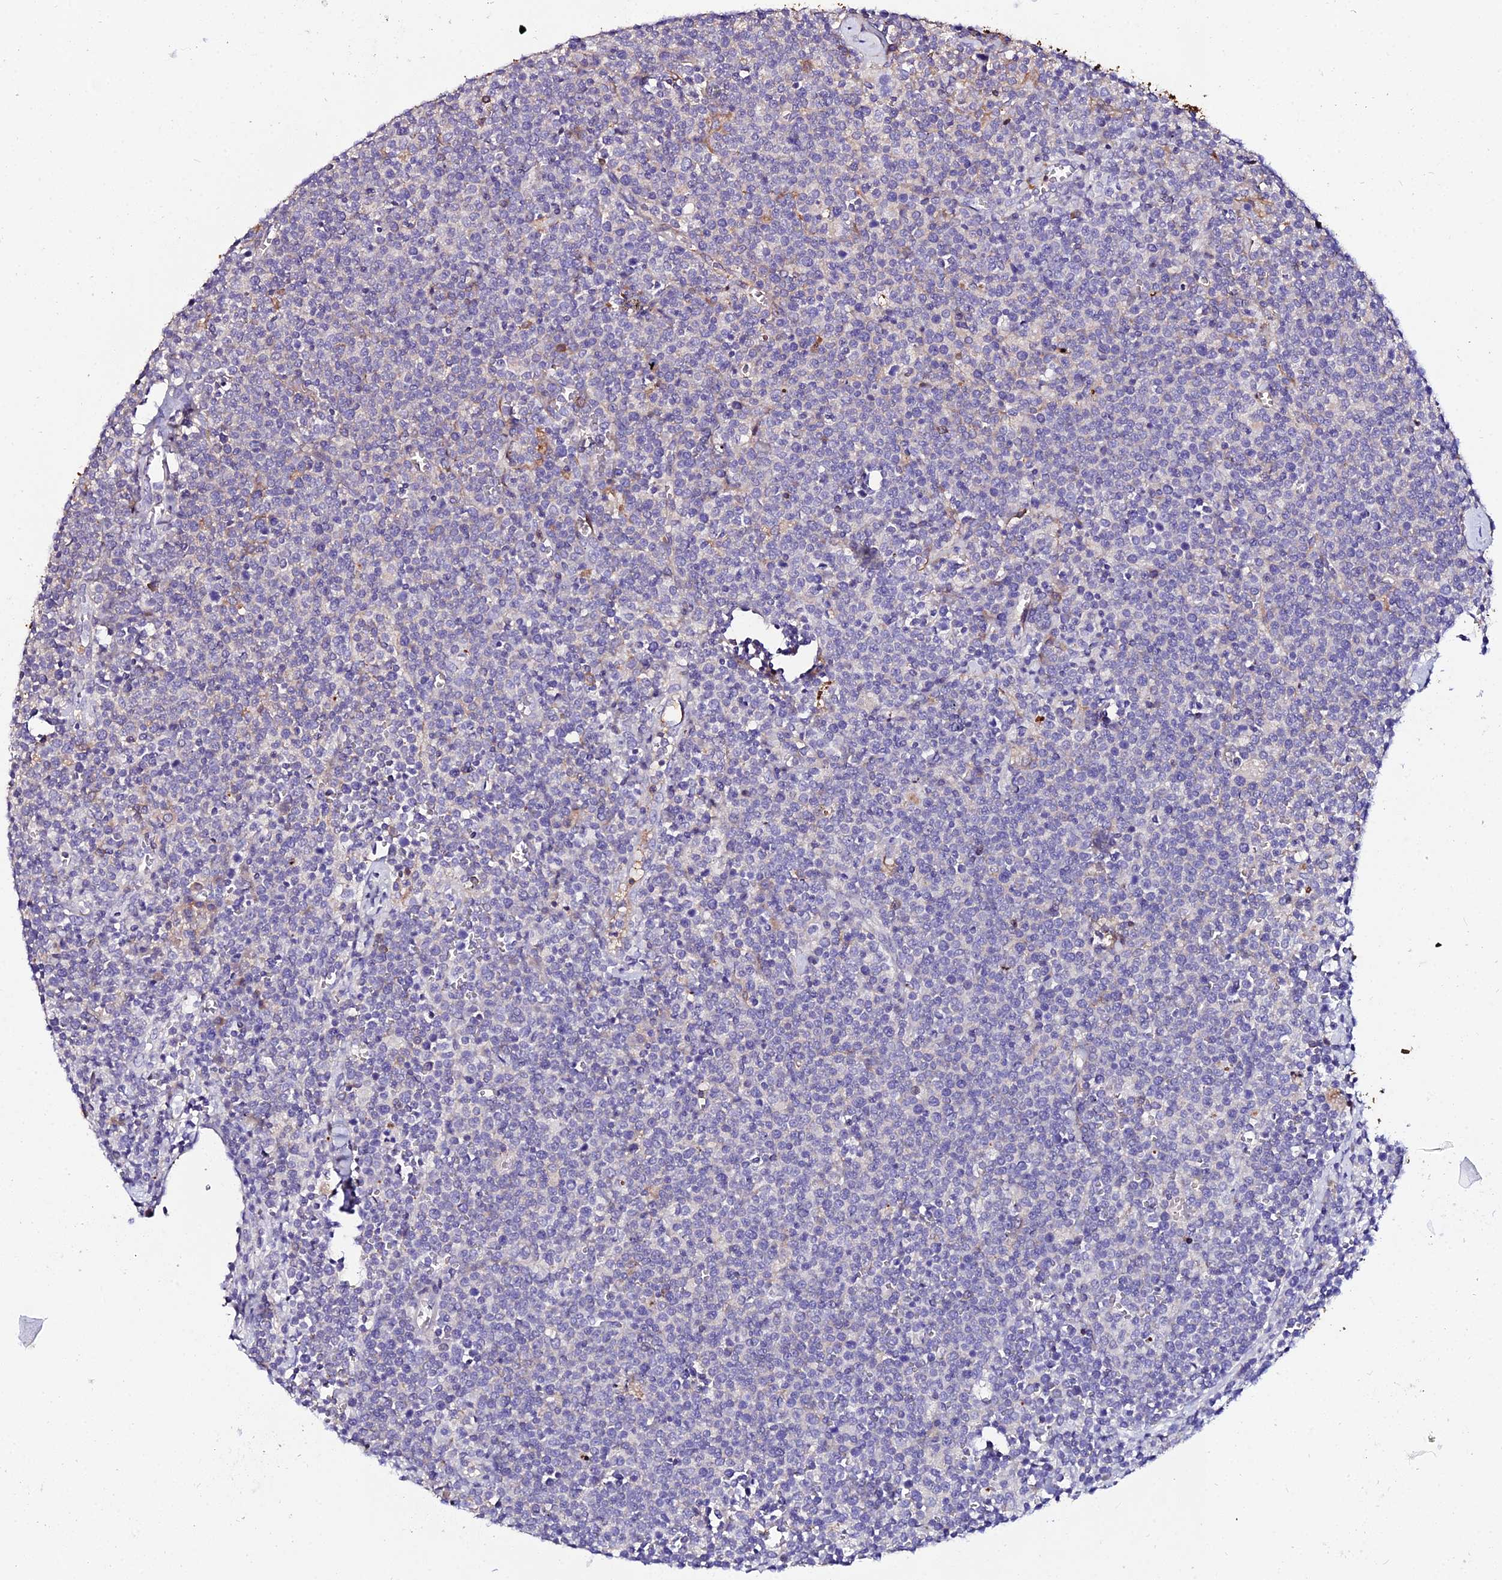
{"staining": {"intensity": "weak", "quantity": "<25%", "location": "cytoplasmic/membranous"}, "tissue": "lymphoma", "cell_type": "Tumor cells", "image_type": "cancer", "snomed": [{"axis": "morphology", "description": "Malignant lymphoma, non-Hodgkin's type, High grade"}, {"axis": "topography", "description": "Lymph node"}], "caption": "The IHC micrograph has no significant positivity in tumor cells of lymphoma tissue. The staining was performed using DAB to visualize the protein expression in brown, while the nuclei were stained in blue with hematoxylin (Magnification: 20x).", "gene": "DEFB132", "patient": {"sex": "male", "age": 61}}